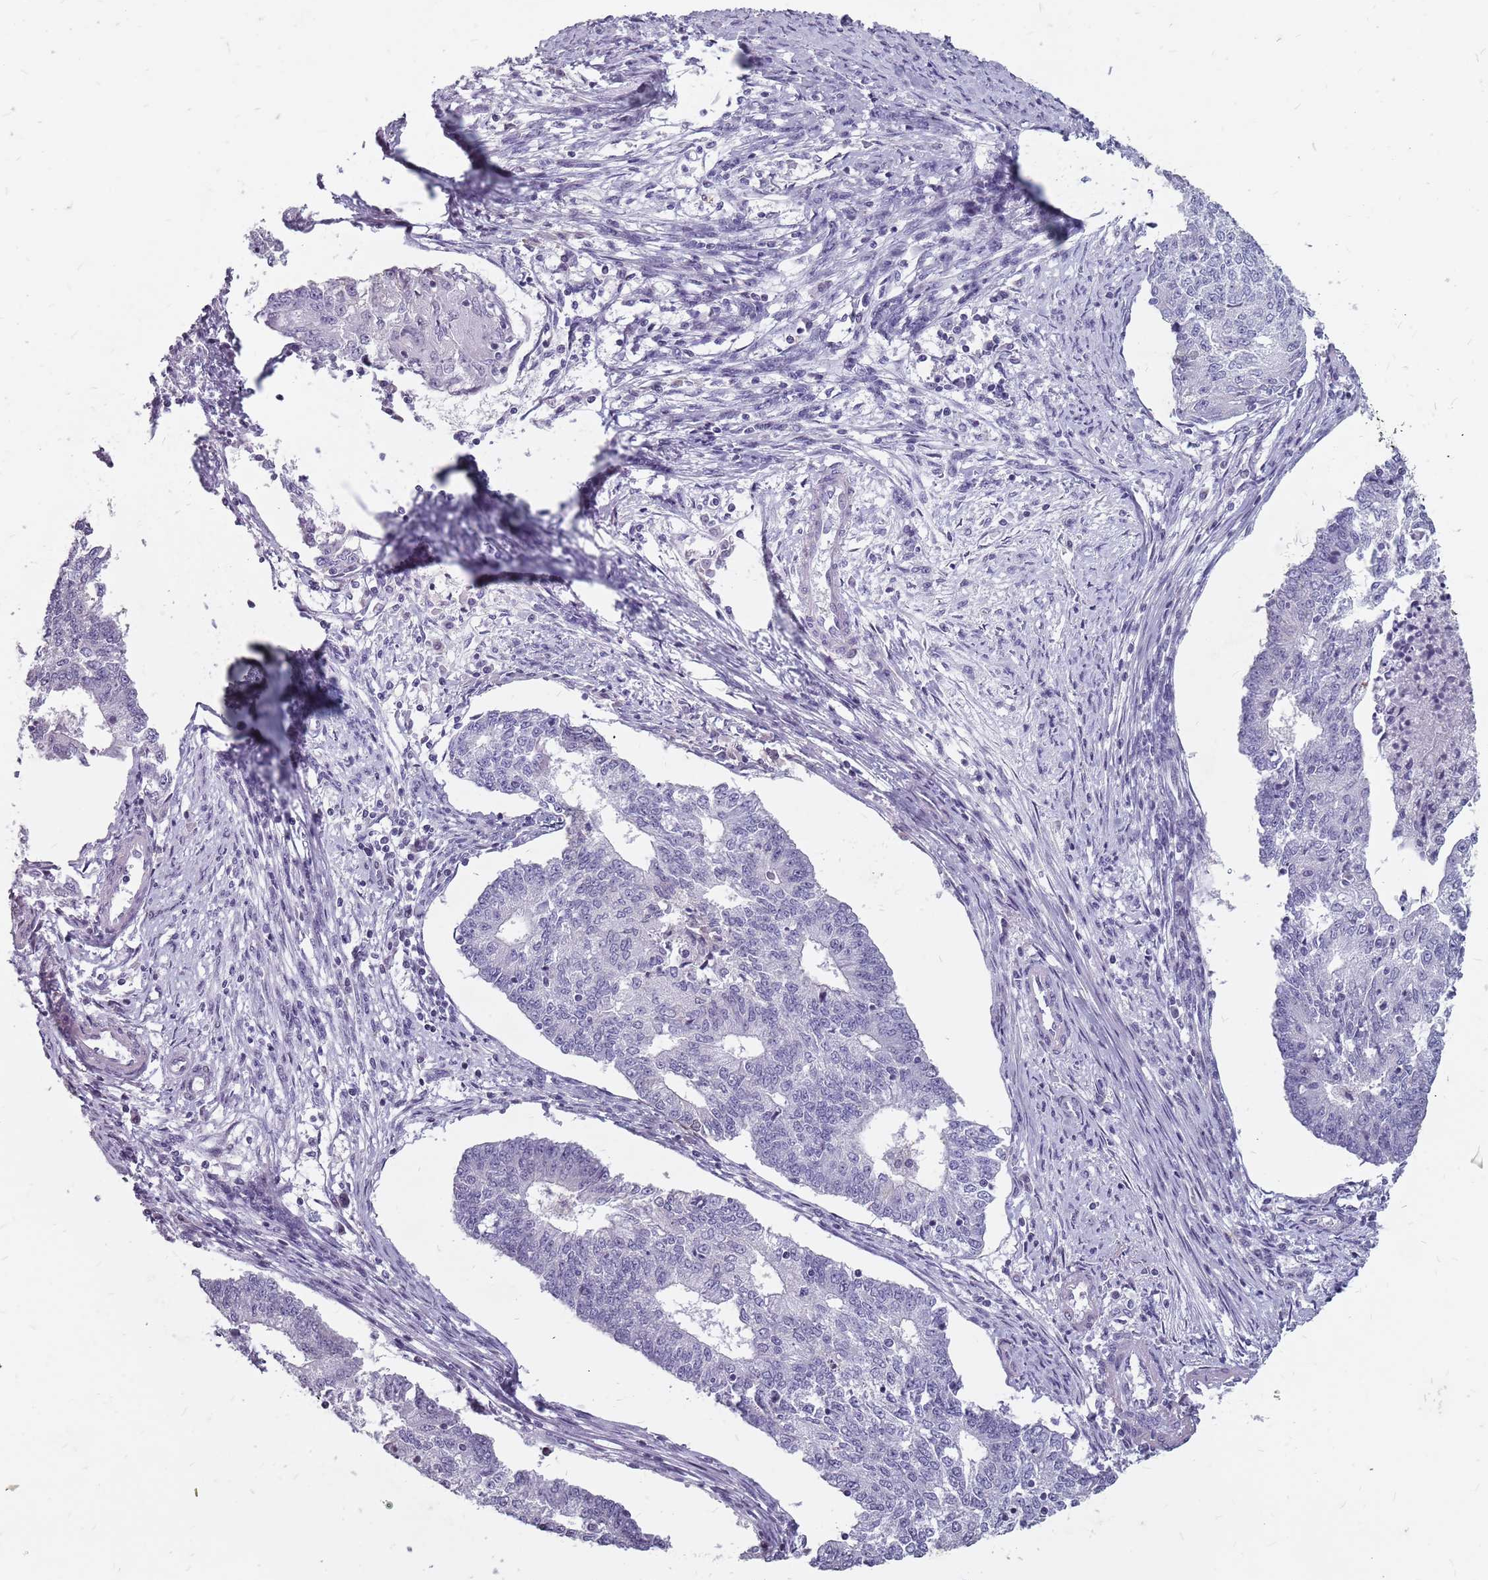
{"staining": {"intensity": "negative", "quantity": "none", "location": "none"}, "tissue": "endometrial cancer", "cell_type": "Tumor cells", "image_type": "cancer", "snomed": [{"axis": "morphology", "description": "Adenocarcinoma, NOS"}, {"axis": "topography", "description": "Endometrium"}], "caption": "Tumor cells are negative for protein expression in human adenocarcinoma (endometrial).", "gene": "NEK6", "patient": {"sex": "female", "age": 56}}